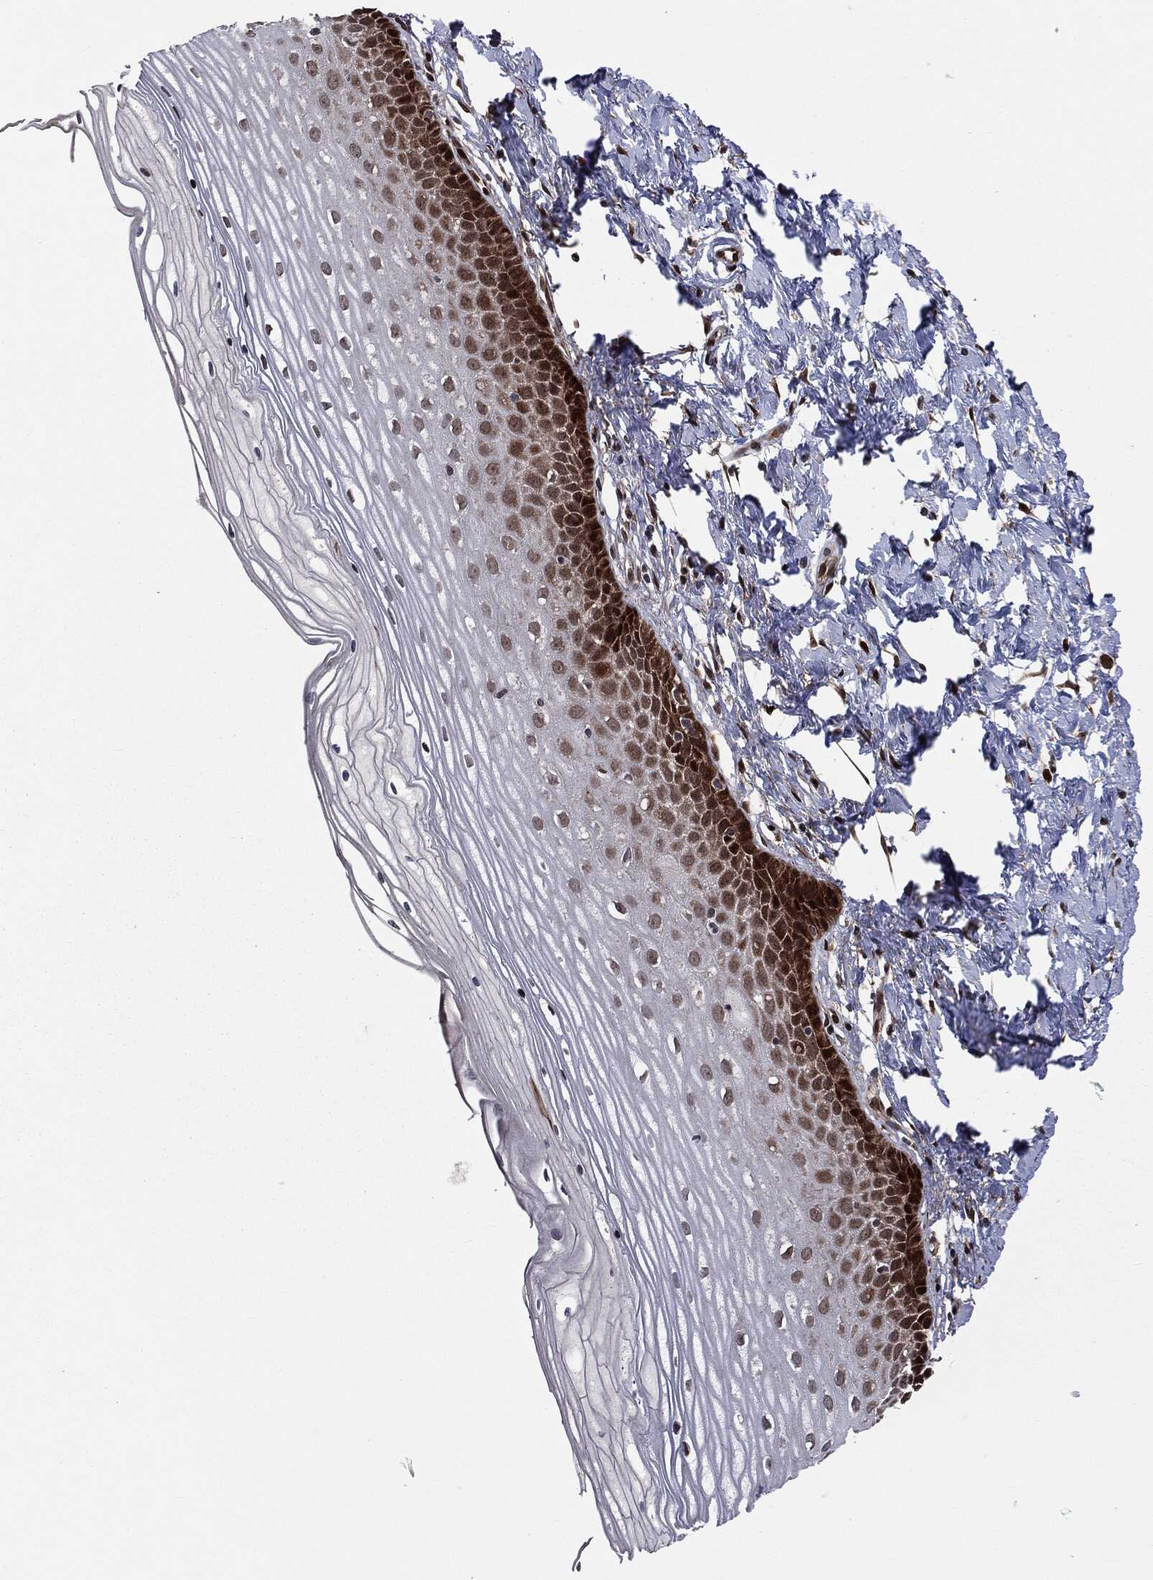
{"staining": {"intensity": "strong", "quantity": ">75%", "location": "nuclear"}, "tissue": "cervix", "cell_type": "Glandular cells", "image_type": "normal", "snomed": [{"axis": "morphology", "description": "Normal tissue, NOS"}, {"axis": "topography", "description": "Cervix"}], "caption": "Immunohistochemistry (IHC) of benign human cervix exhibits high levels of strong nuclear expression in approximately >75% of glandular cells. (DAB = brown stain, brightfield microscopy at high magnification).", "gene": "SMAD4", "patient": {"sex": "female", "age": 37}}